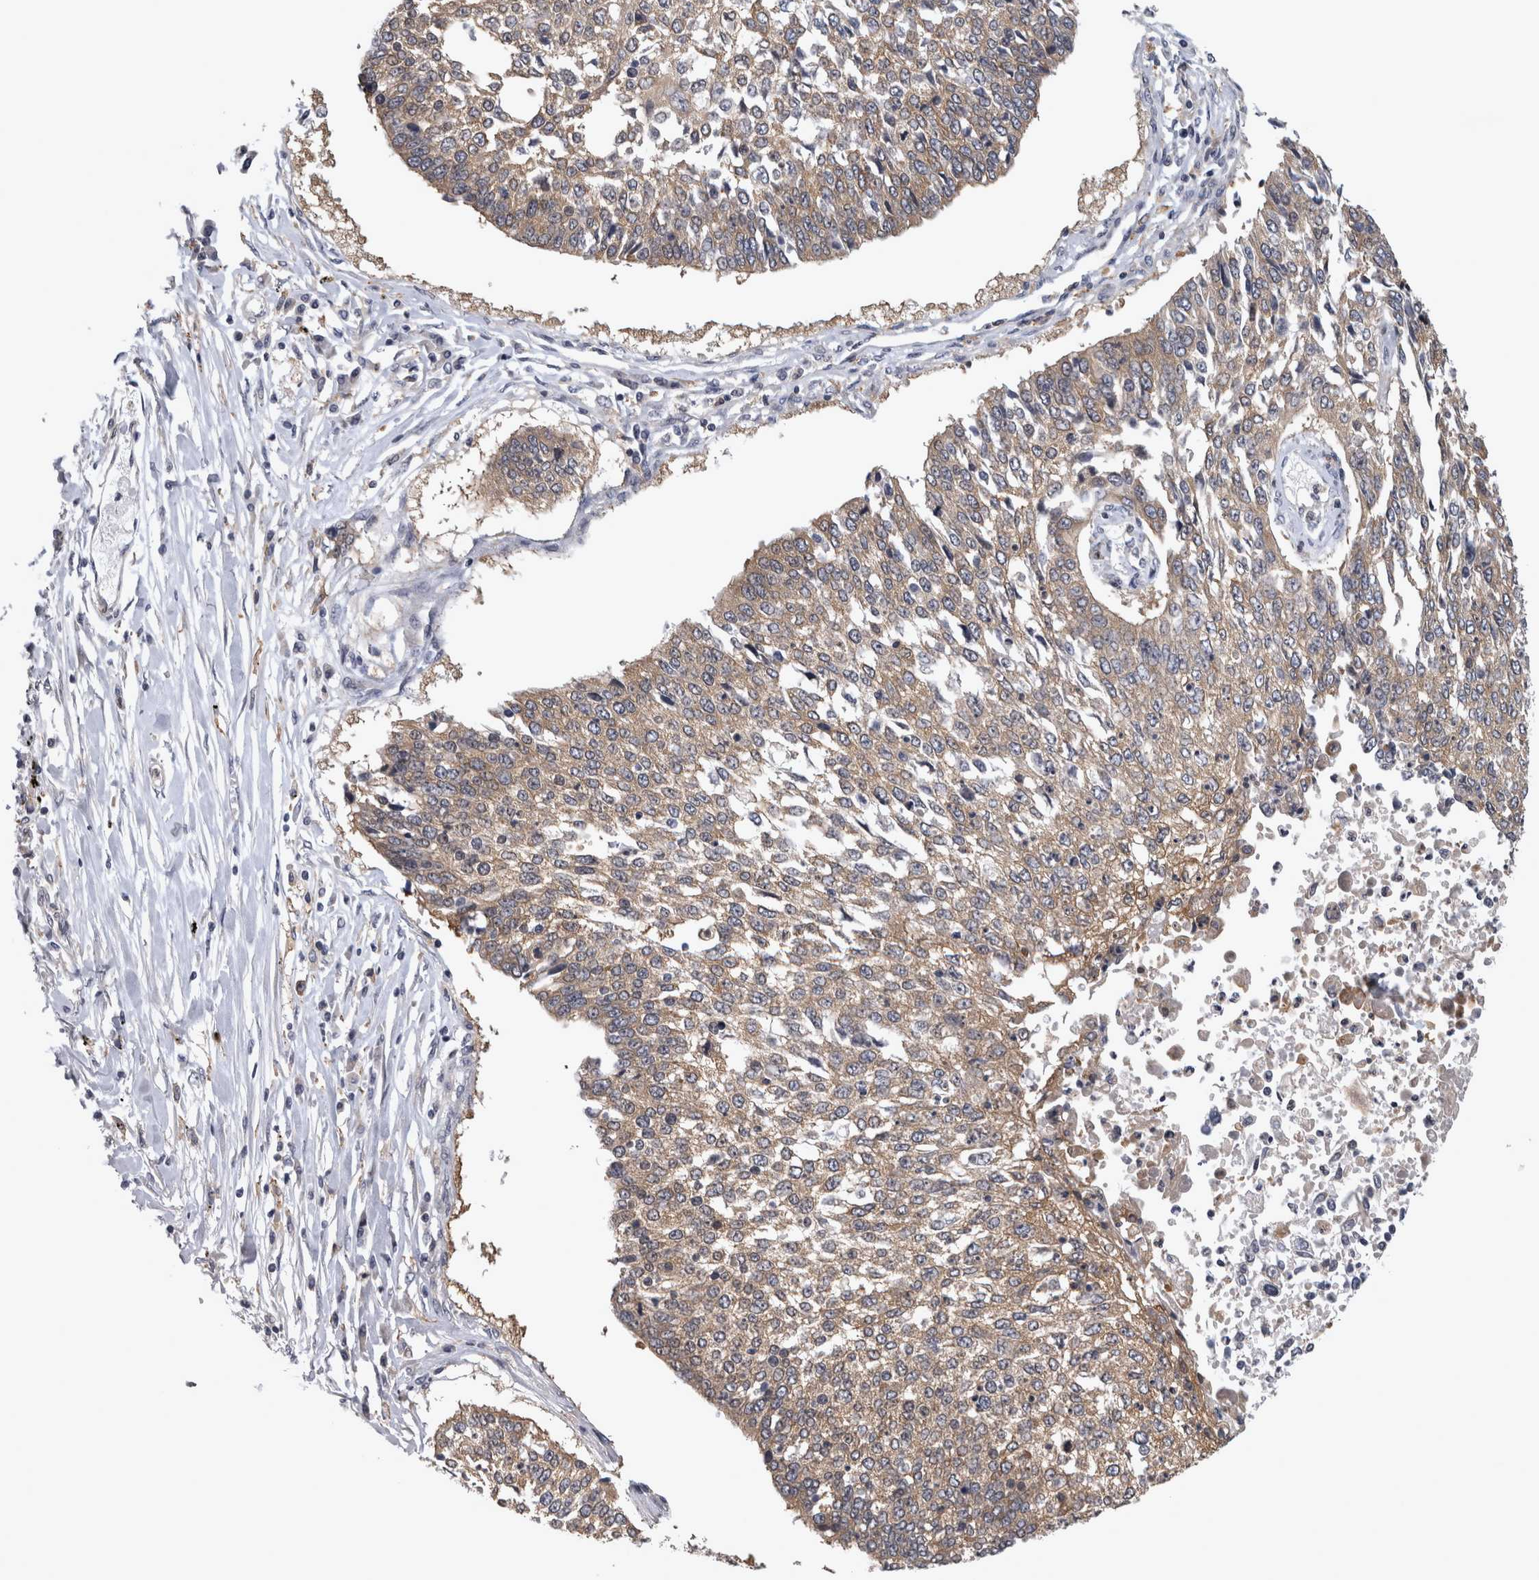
{"staining": {"intensity": "weak", "quantity": "25%-75%", "location": "cytoplasmic/membranous"}, "tissue": "lung cancer", "cell_type": "Tumor cells", "image_type": "cancer", "snomed": [{"axis": "morphology", "description": "Normal tissue, NOS"}, {"axis": "morphology", "description": "Squamous cell carcinoma, NOS"}, {"axis": "topography", "description": "Cartilage tissue"}, {"axis": "topography", "description": "Bronchus"}, {"axis": "topography", "description": "Lung"}, {"axis": "topography", "description": "Peripheral nerve tissue"}], "caption": "Approximately 25%-75% of tumor cells in human squamous cell carcinoma (lung) reveal weak cytoplasmic/membranous protein positivity as visualized by brown immunohistochemical staining.", "gene": "PRKCI", "patient": {"sex": "female", "age": 49}}